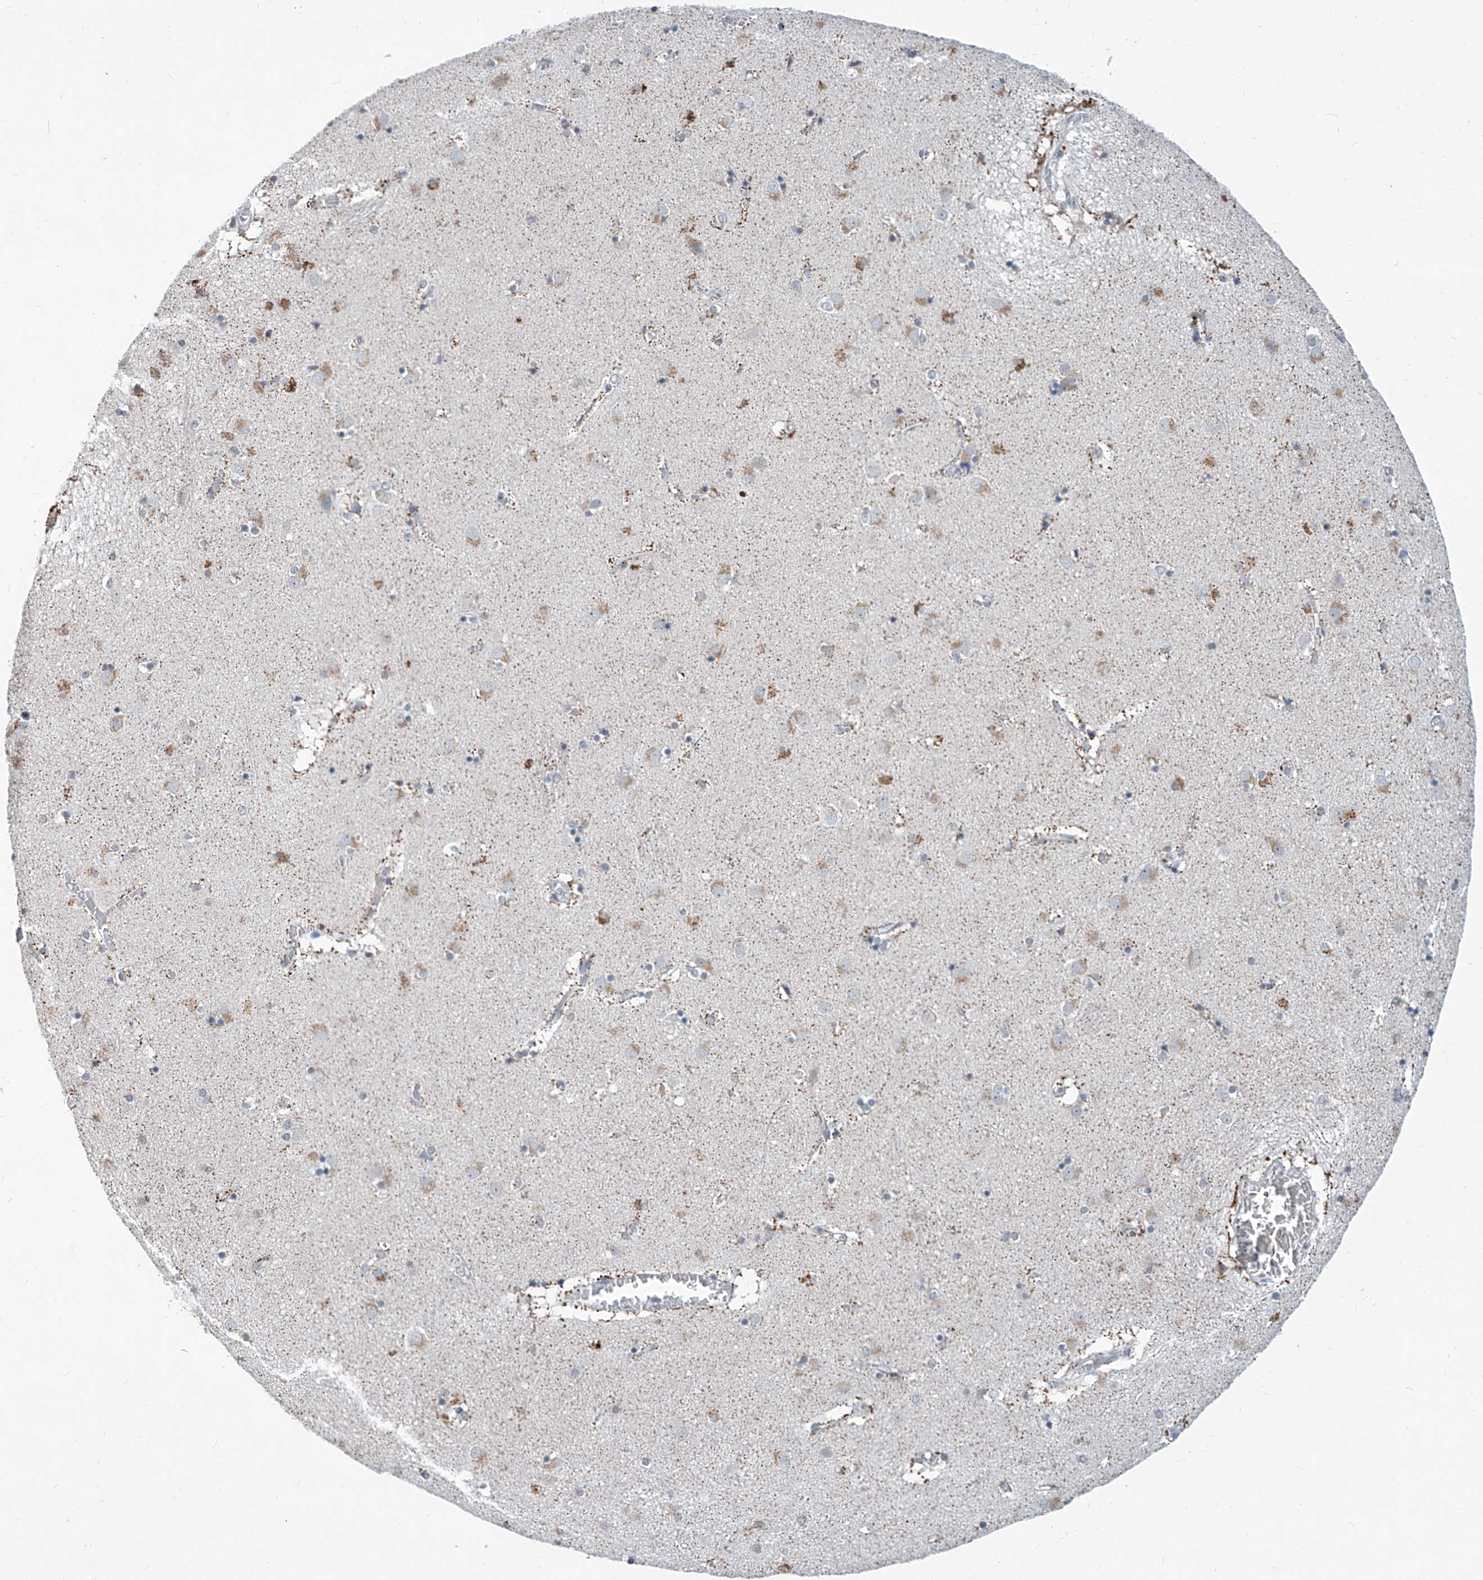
{"staining": {"intensity": "weak", "quantity": "<25%", "location": "cytoplasmic/membranous"}, "tissue": "caudate", "cell_type": "Glial cells", "image_type": "normal", "snomed": [{"axis": "morphology", "description": "Normal tissue, NOS"}, {"axis": "topography", "description": "Lateral ventricle wall"}], "caption": "Immunohistochemistry micrograph of normal caudate stained for a protein (brown), which shows no staining in glial cells.", "gene": "ZNF519", "patient": {"sex": "male", "age": 70}}